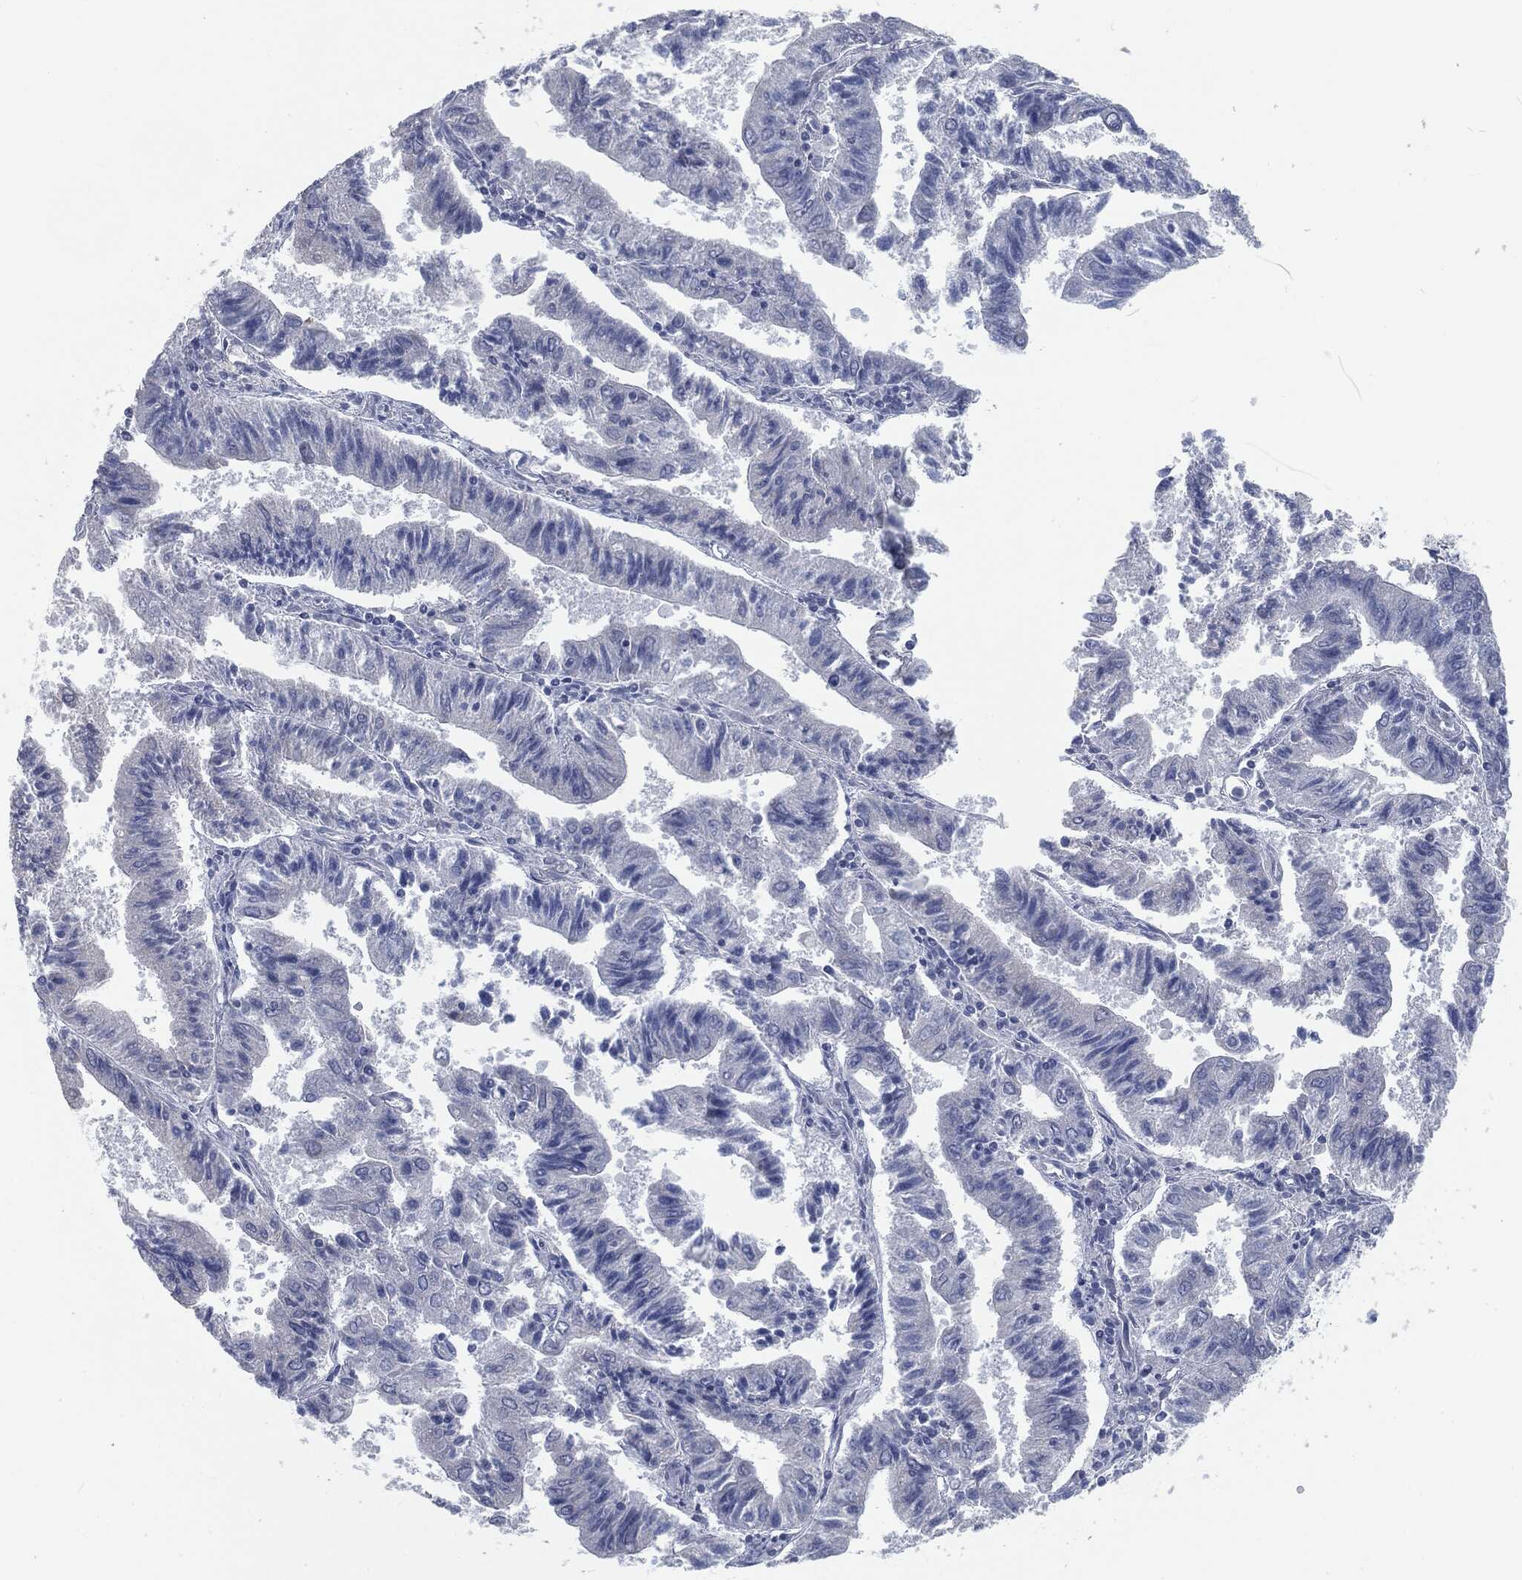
{"staining": {"intensity": "negative", "quantity": "none", "location": "none"}, "tissue": "endometrial cancer", "cell_type": "Tumor cells", "image_type": "cancer", "snomed": [{"axis": "morphology", "description": "Adenocarcinoma, NOS"}, {"axis": "topography", "description": "Endometrium"}], "caption": "Tumor cells show no significant staining in endometrial cancer.", "gene": "CAV3", "patient": {"sex": "female", "age": 82}}